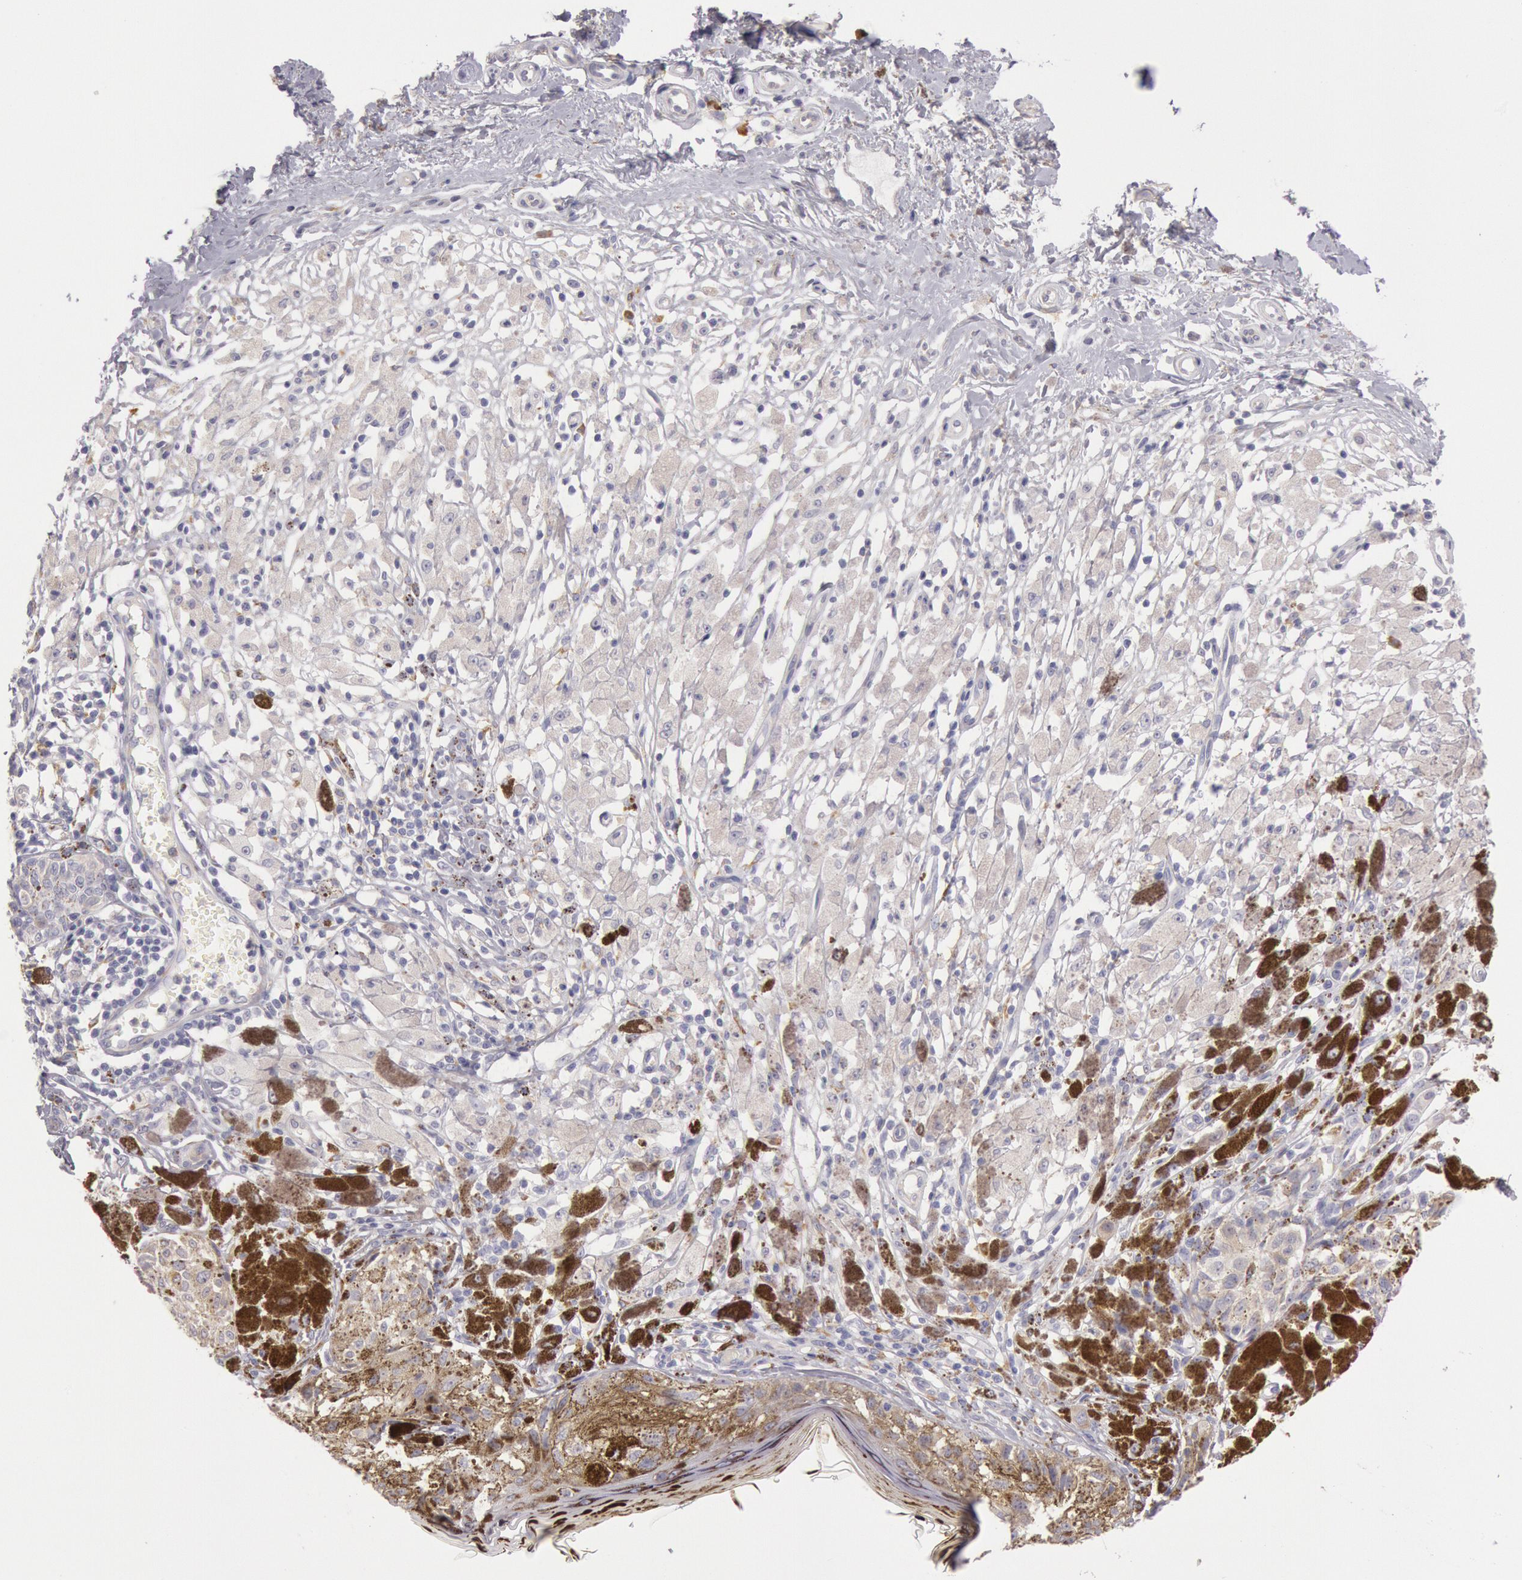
{"staining": {"intensity": "strong", "quantity": ">75%", "location": "cytoplasmic/membranous"}, "tissue": "melanoma", "cell_type": "Tumor cells", "image_type": "cancer", "snomed": [{"axis": "morphology", "description": "Malignant melanoma, NOS"}, {"axis": "topography", "description": "Skin"}], "caption": "This micrograph shows melanoma stained with IHC to label a protein in brown. The cytoplasmic/membranous of tumor cells show strong positivity for the protein. Nuclei are counter-stained blue.", "gene": "CIDEB", "patient": {"sex": "male", "age": 88}}